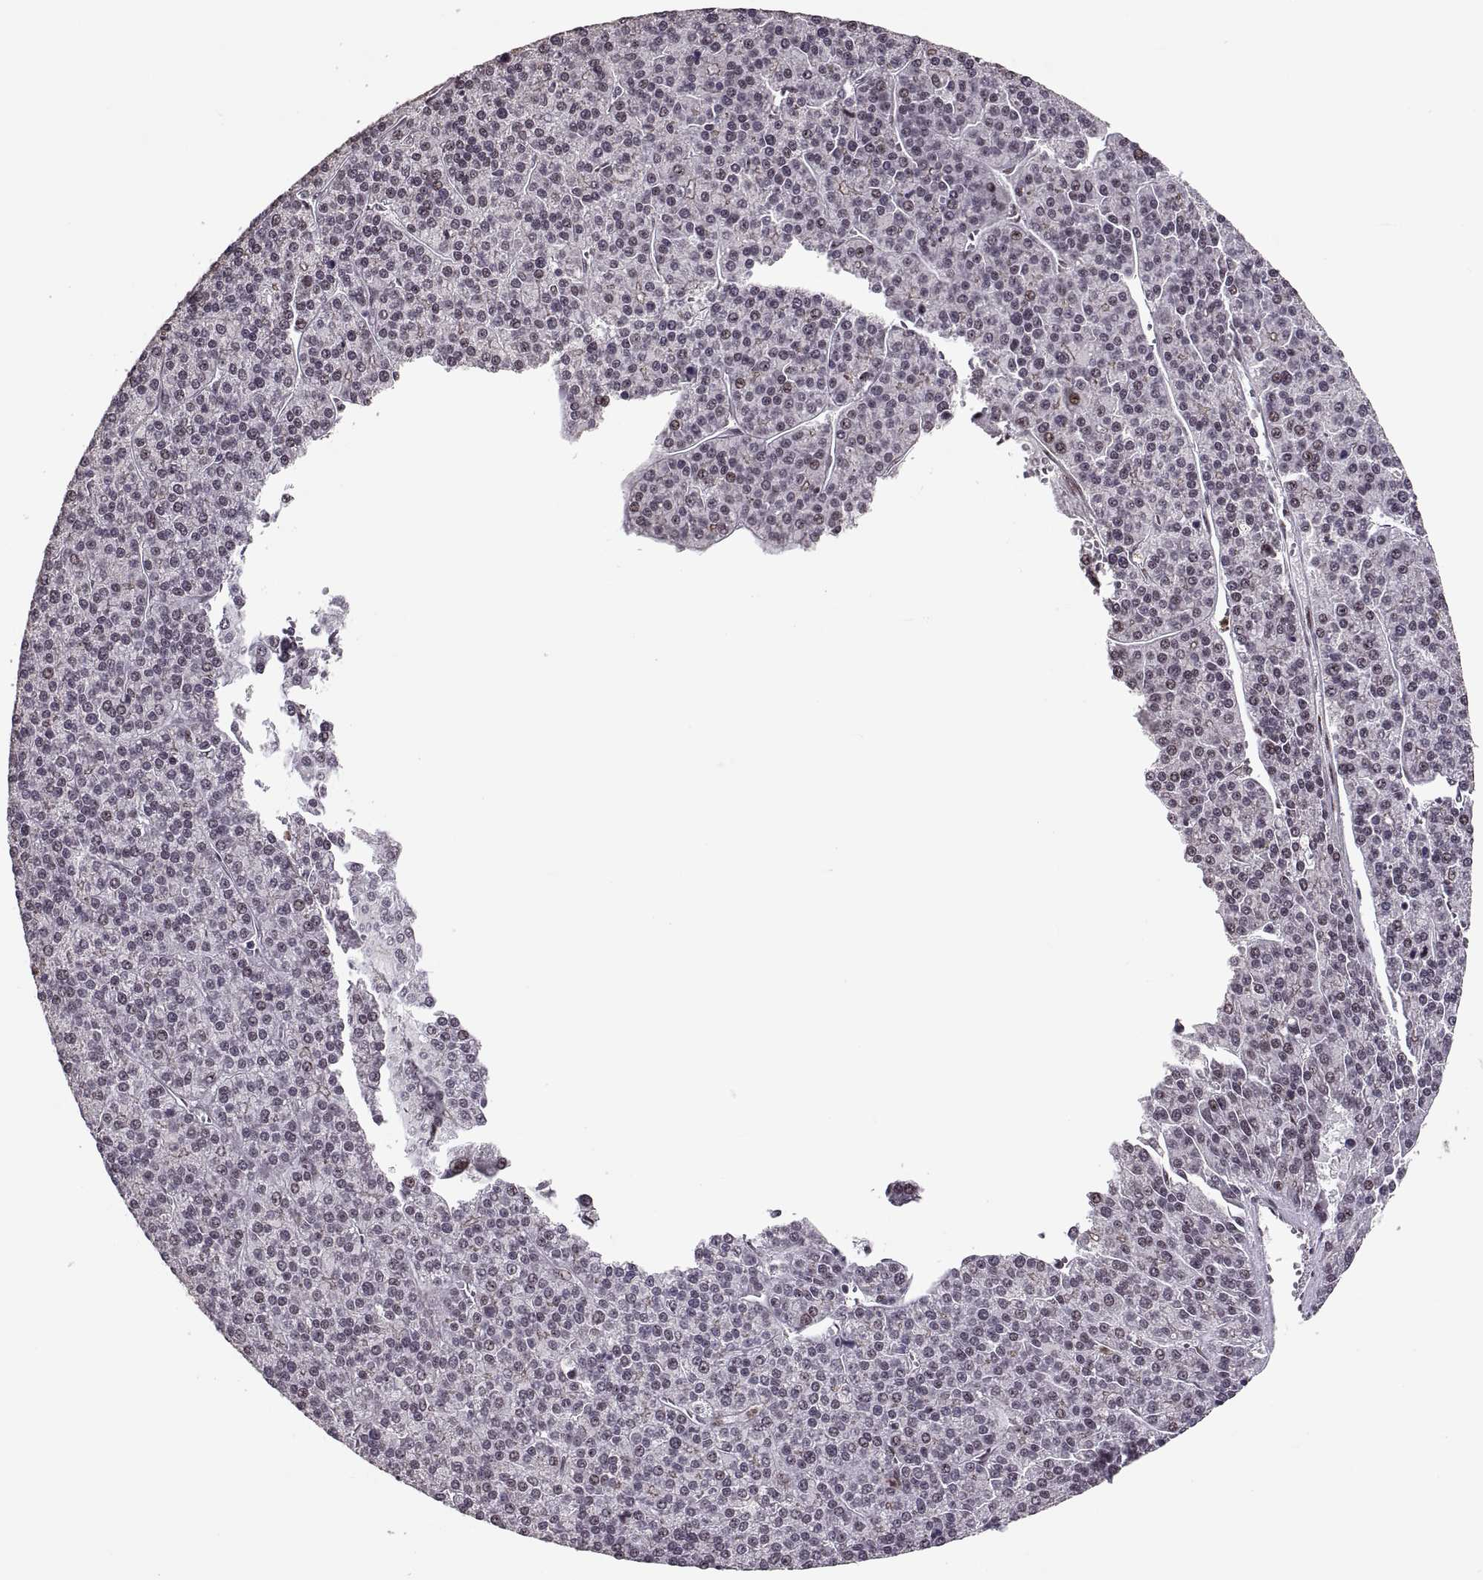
{"staining": {"intensity": "negative", "quantity": "none", "location": "none"}, "tissue": "liver cancer", "cell_type": "Tumor cells", "image_type": "cancer", "snomed": [{"axis": "morphology", "description": "Carcinoma, Hepatocellular, NOS"}, {"axis": "topography", "description": "Liver"}], "caption": "Liver cancer was stained to show a protein in brown. There is no significant positivity in tumor cells.", "gene": "PALS1", "patient": {"sex": "female", "age": 58}}